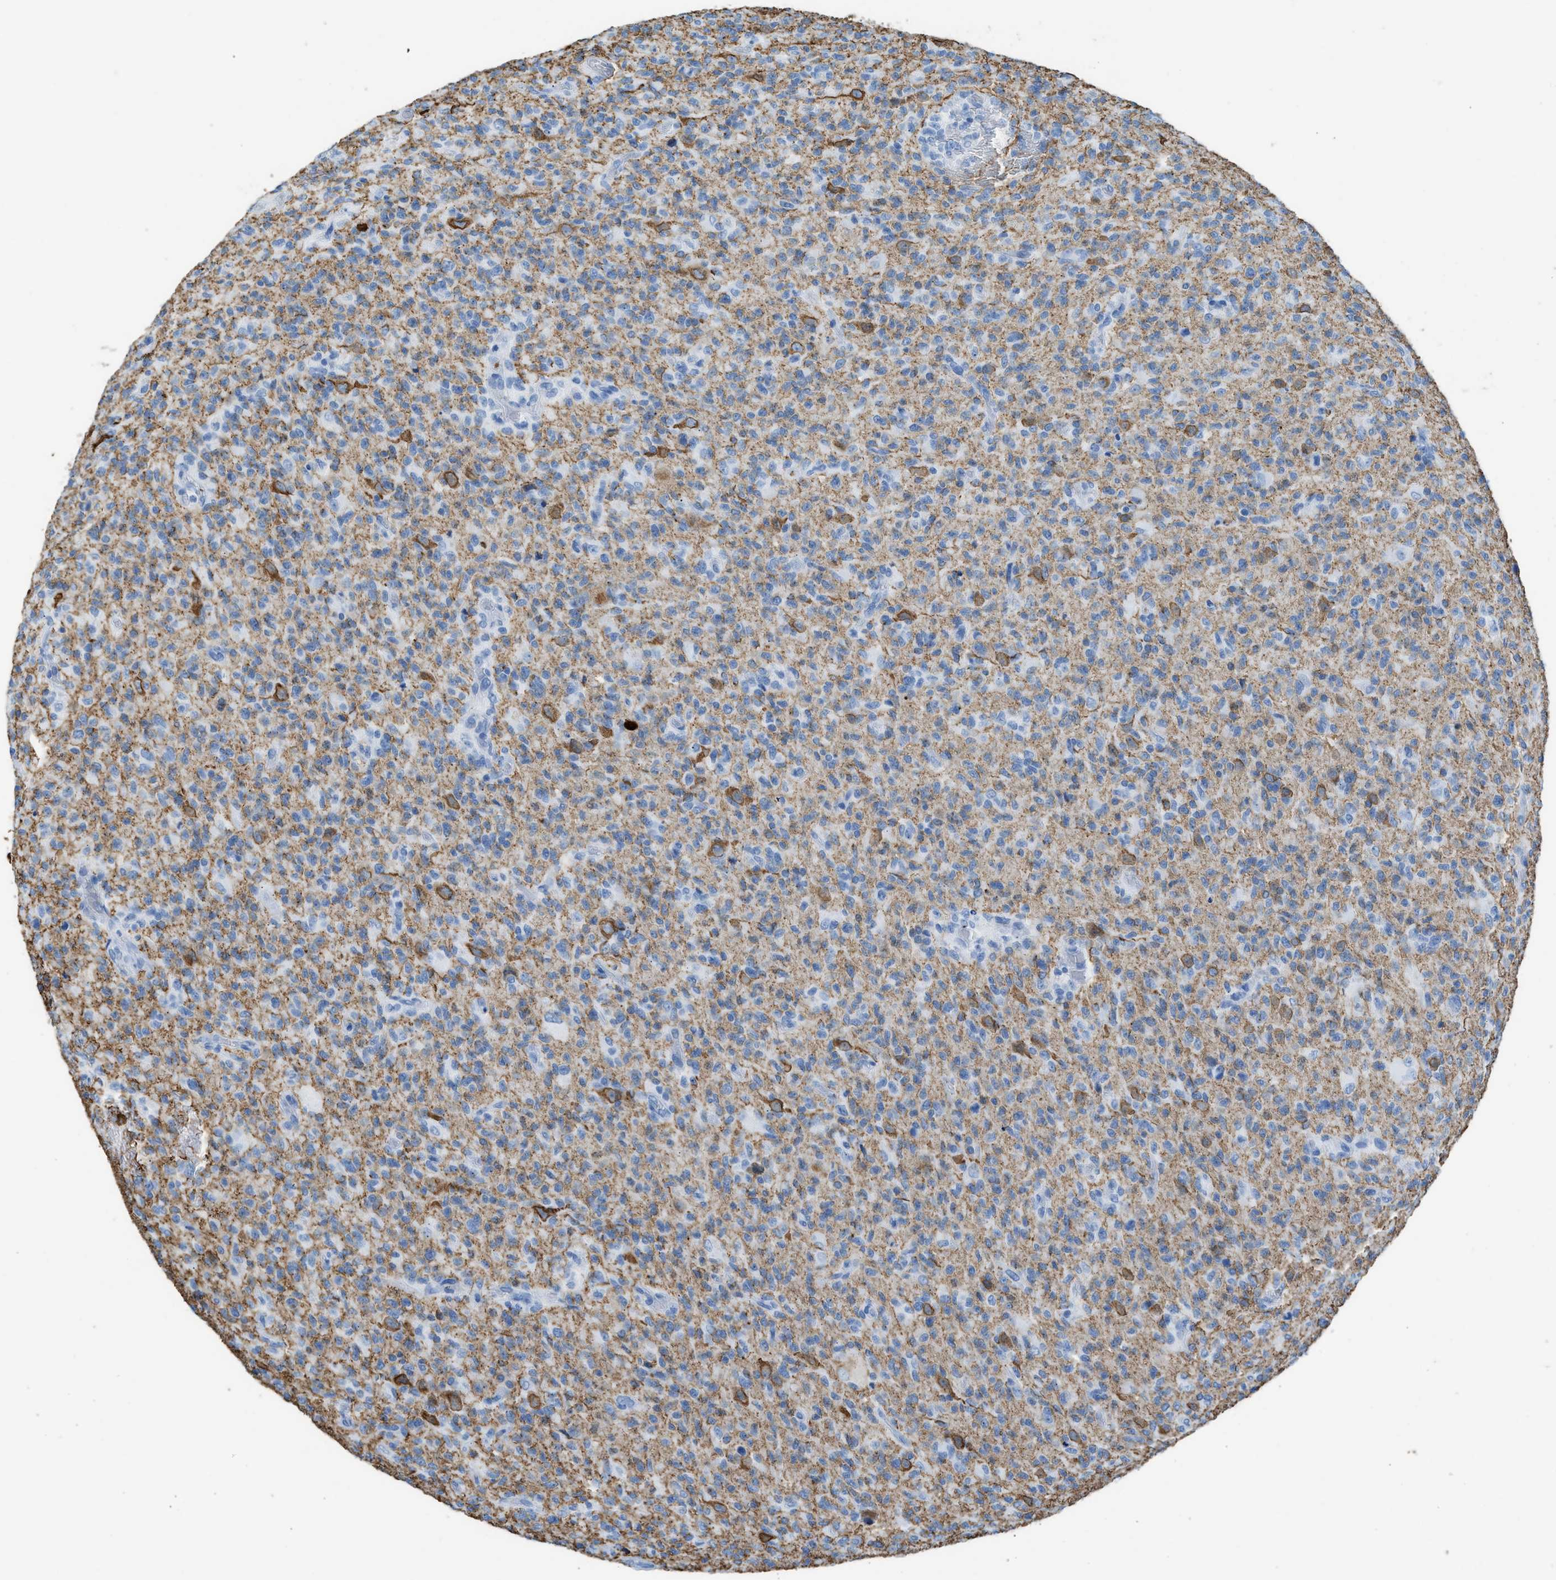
{"staining": {"intensity": "moderate", "quantity": "<25%", "location": "cytoplasmic/membranous"}, "tissue": "glioma", "cell_type": "Tumor cells", "image_type": "cancer", "snomed": [{"axis": "morphology", "description": "Glioma, malignant, High grade"}, {"axis": "topography", "description": "Brain"}], "caption": "Human malignant high-grade glioma stained with a brown dye reveals moderate cytoplasmic/membranous positive expression in about <25% of tumor cells.", "gene": "FAIM2", "patient": {"sex": "male", "age": 71}}